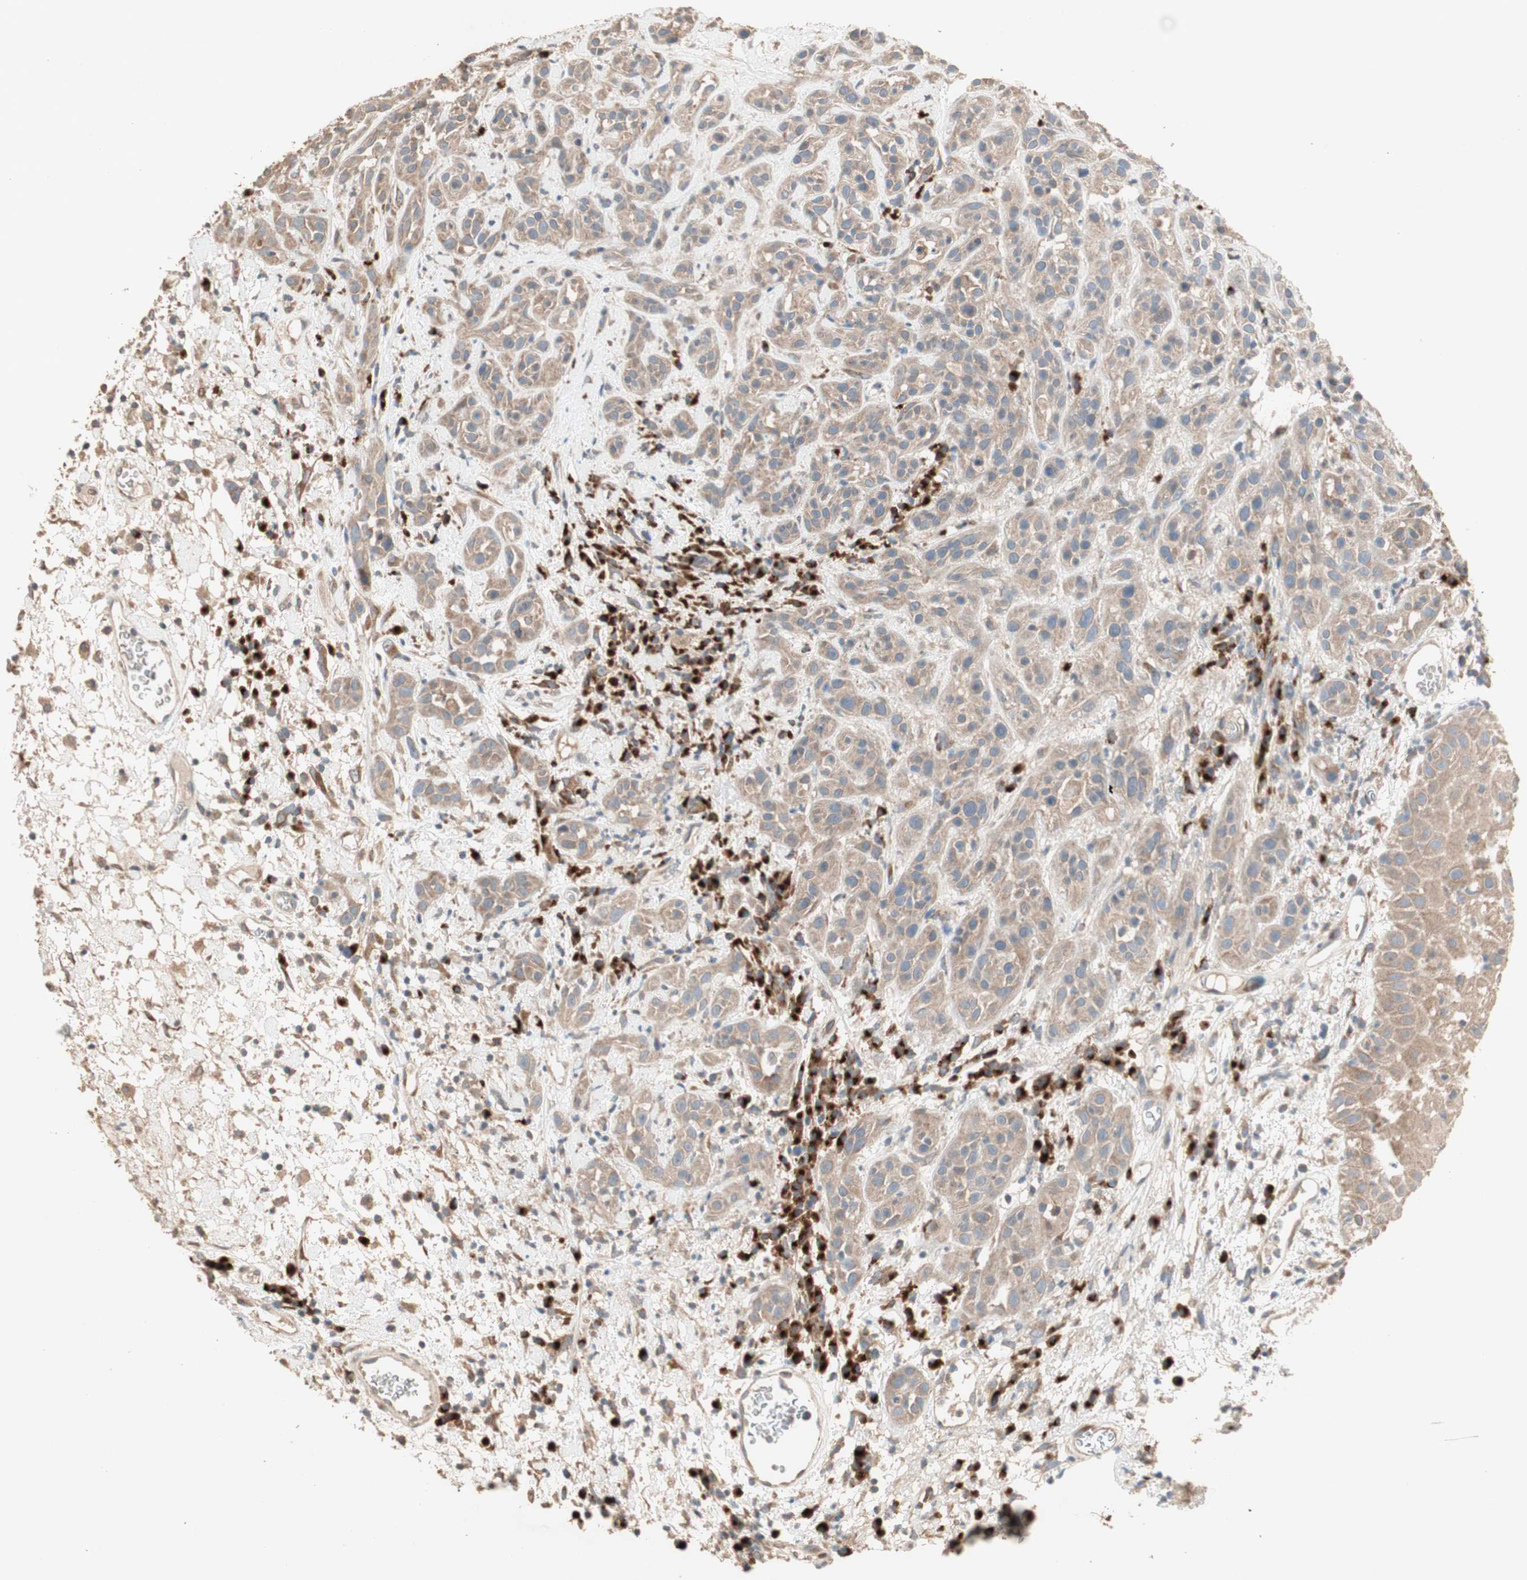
{"staining": {"intensity": "moderate", "quantity": ">75%", "location": "cytoplasmic/membranous"}, "tissue": "head and neck cancer", "cell_type": "Tumor cells", "image_type": "cancer", "snomed": [{"axis": "morphology", "description": "Squamous cell carcinoma, NOS"}, {"axis": "topography", "description": "Head-Neck"}], "caption": "High-power microscopy captured an immunohistochemistry image of head and neck squamous cell carcinoma, revealing moderate cytoplasmic/membranous positivity in about >75% of tumor cells.", "gene": "RARRES1", "patient": {"sex": "male", "age": 62}}